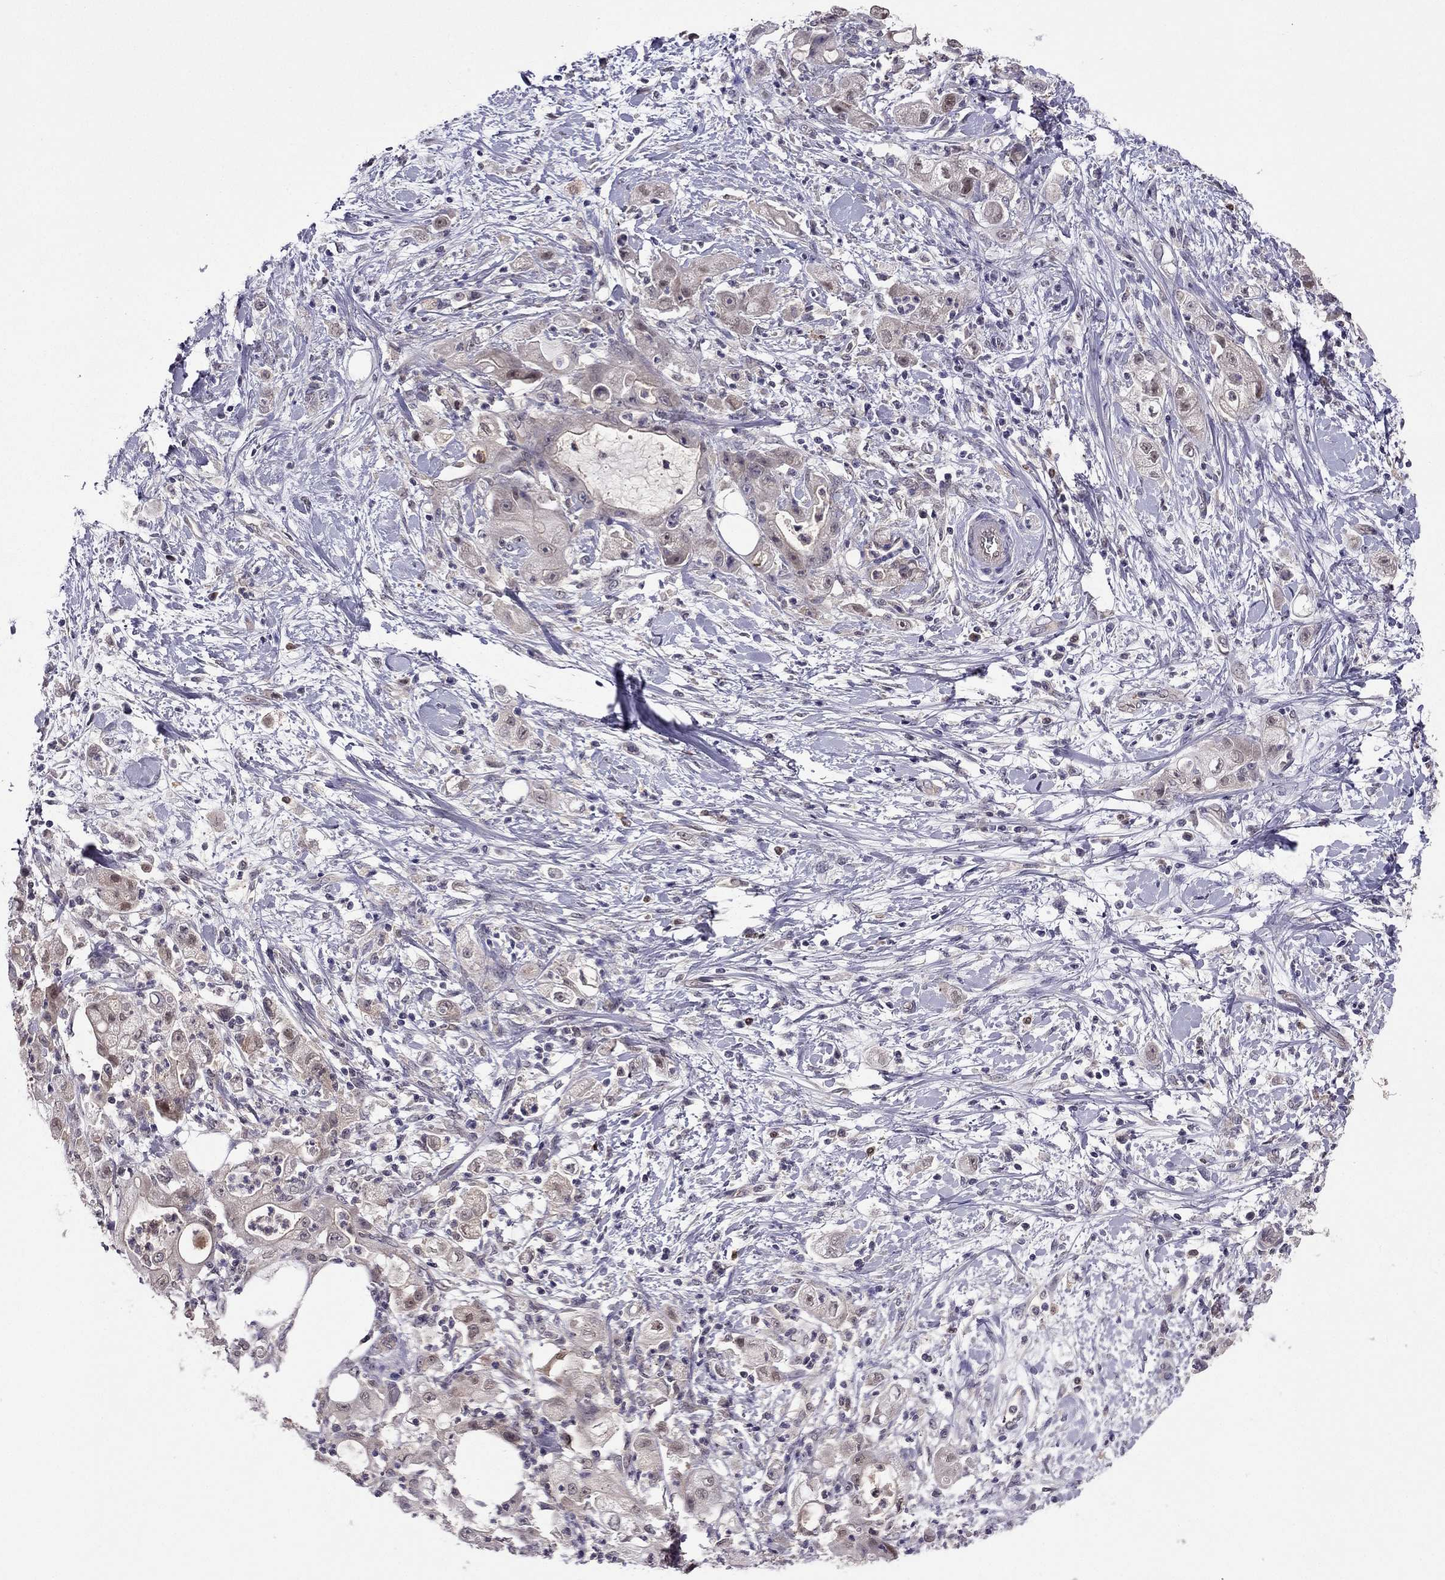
{"staining": {"intensity": "weak", "quantity": "25%-75%", "location": "cytoplasmic/membranous"}, "tissue": "stomach cancer", "cell_type": "Tumor cells", "image_type": "cancer", "snomed": [{"axis": "morphology", "description": "Adenocarcinoma, NOS"}, {"axis": "topography", "description": "Stomach"}], "caption": "This is a photomicrograph of immunohistochemistry staining of stomach cancer, which shows weak positivity in the cytoplasmic/membranous of tumor cells.", "gene": "CDK5", "patient": {"sex": "male", "age": 58}}